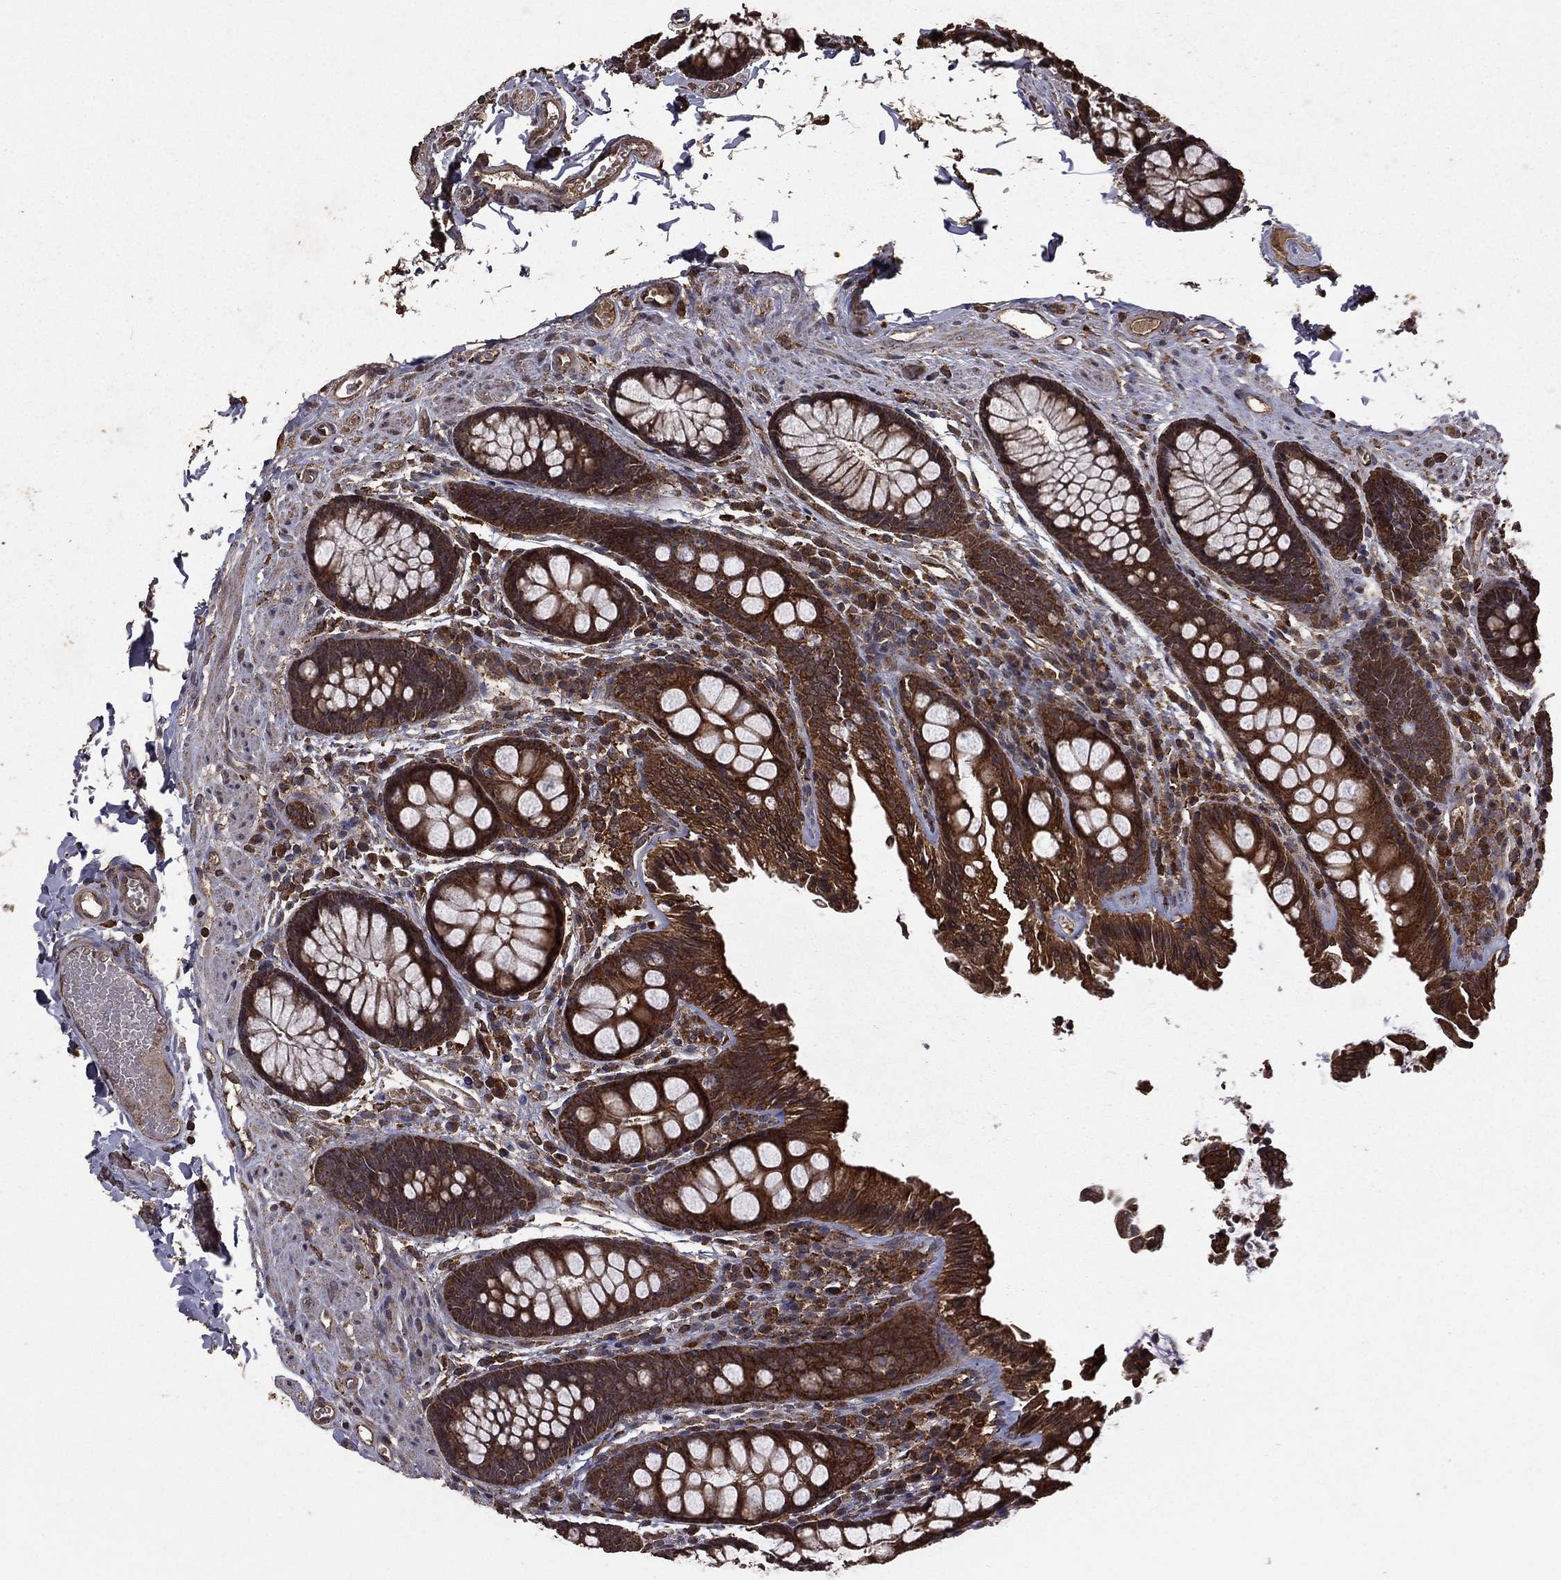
{"staining": {"intensity": "weak", "quantity": "25%-75%", "location": "cytoplasmic/membranous"}, "tissue": "colon", "cell_type": "Endothelial cells", "image_type": "normal", "snomed": [{"axis": "morphology", "description": "Normal tissue, NOS"}, {"axis": "topography", "description": "Colon"}], "caption": "Endothelial cells exhibit low levels of weak cytoplasmic/membranous staining in approximately 25%-75% of cells in normal colon. Nuclei are stained in blue.", "gene": "BIRC6", "patient": {"sex": "female", "age": 86}}